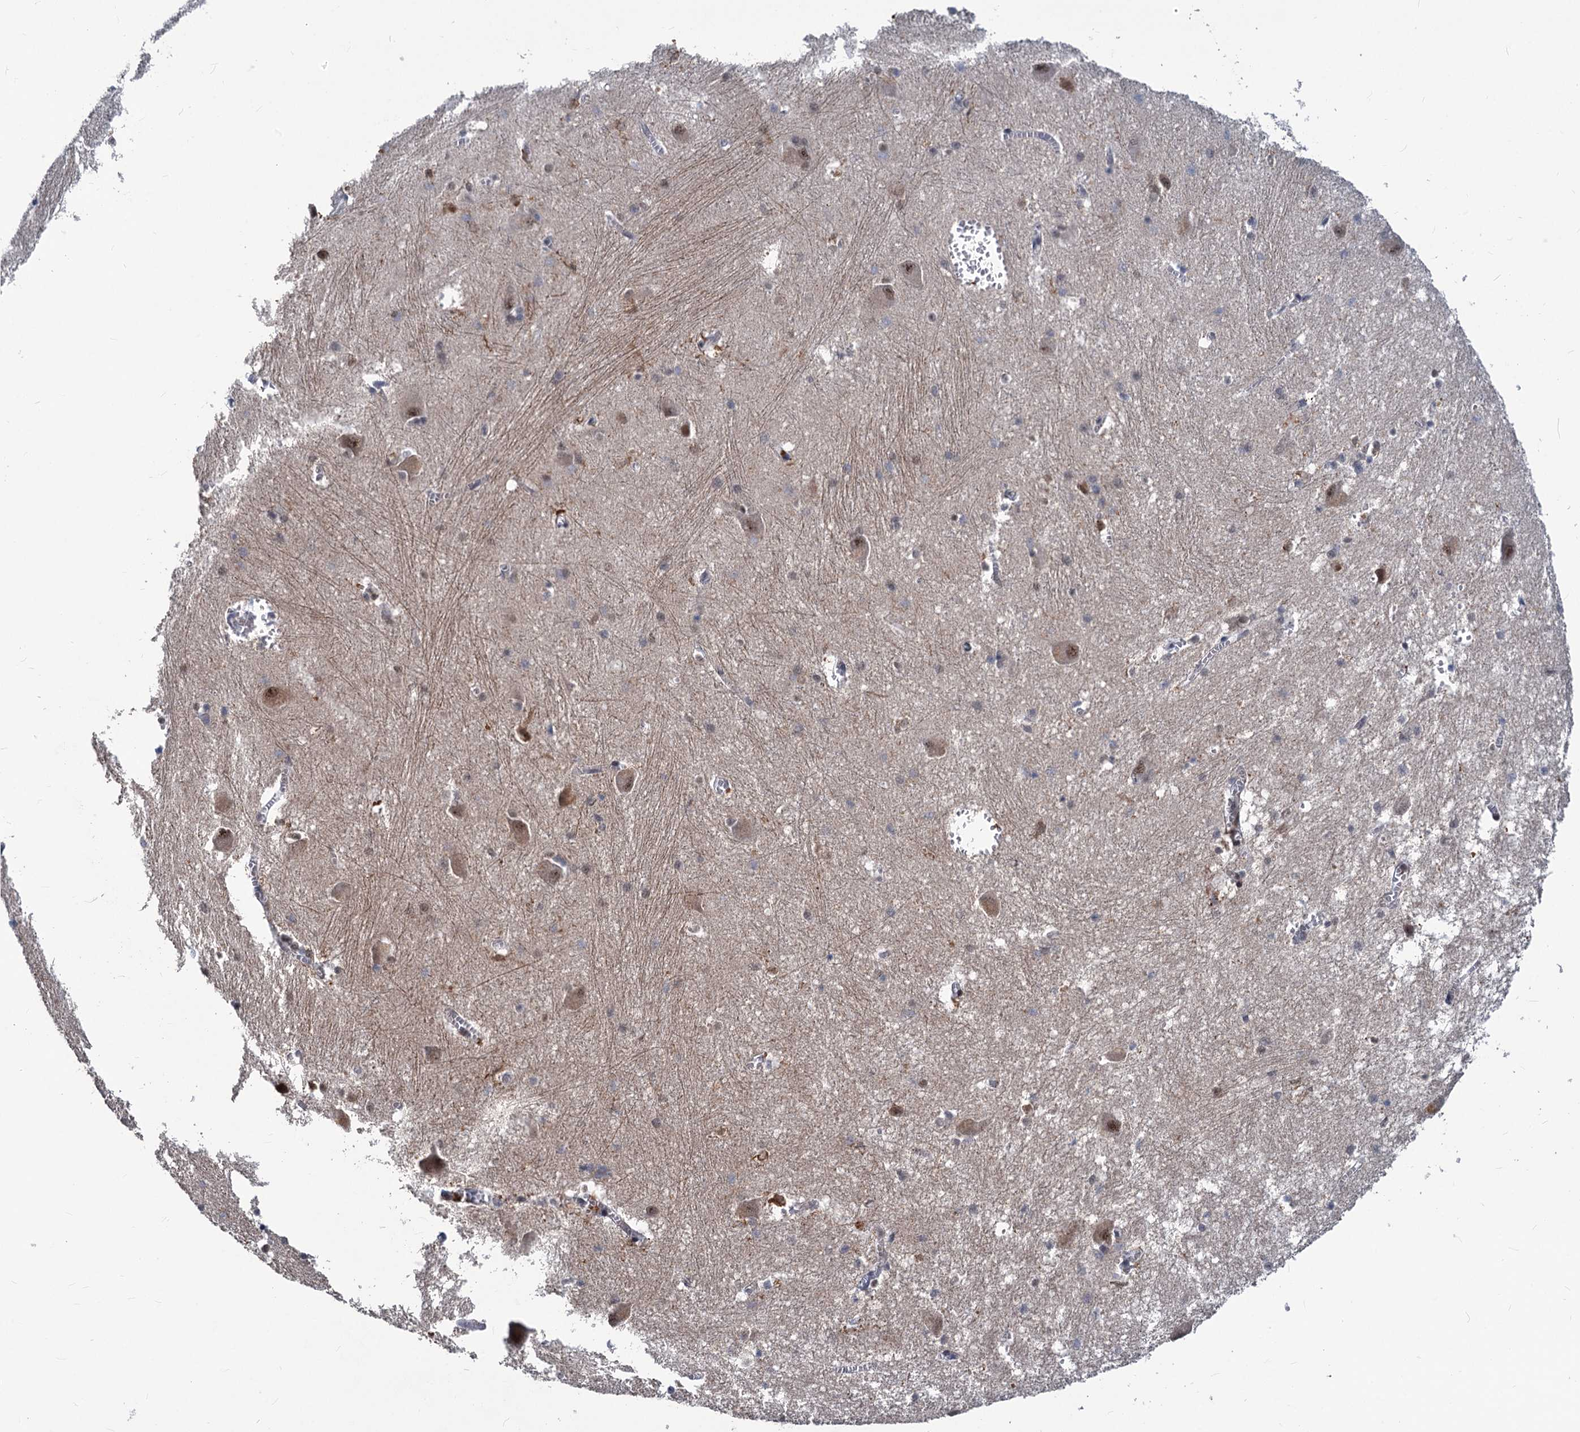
{"staining": {"intensity": "strong", "quantity": "<25%", "location": "nuclear"}, "tissue": "caudate", "cell_type": "Glial cells", "image_type": "normal", "snomed": [{"axis": "morphology", "description": "Normal tissue, NOS"}, {"axis": "topography", "description": "Lateral ventricle wall"}], "caption": "A medium amount of strong nuclear expression is appreciated in about <25% of glial cells in unremarkable caudate. The protein is shown in brown color, while the nuclei are stained blue.", "gene": "PHF8", "patient": {"sex": "male", "age": 37}}